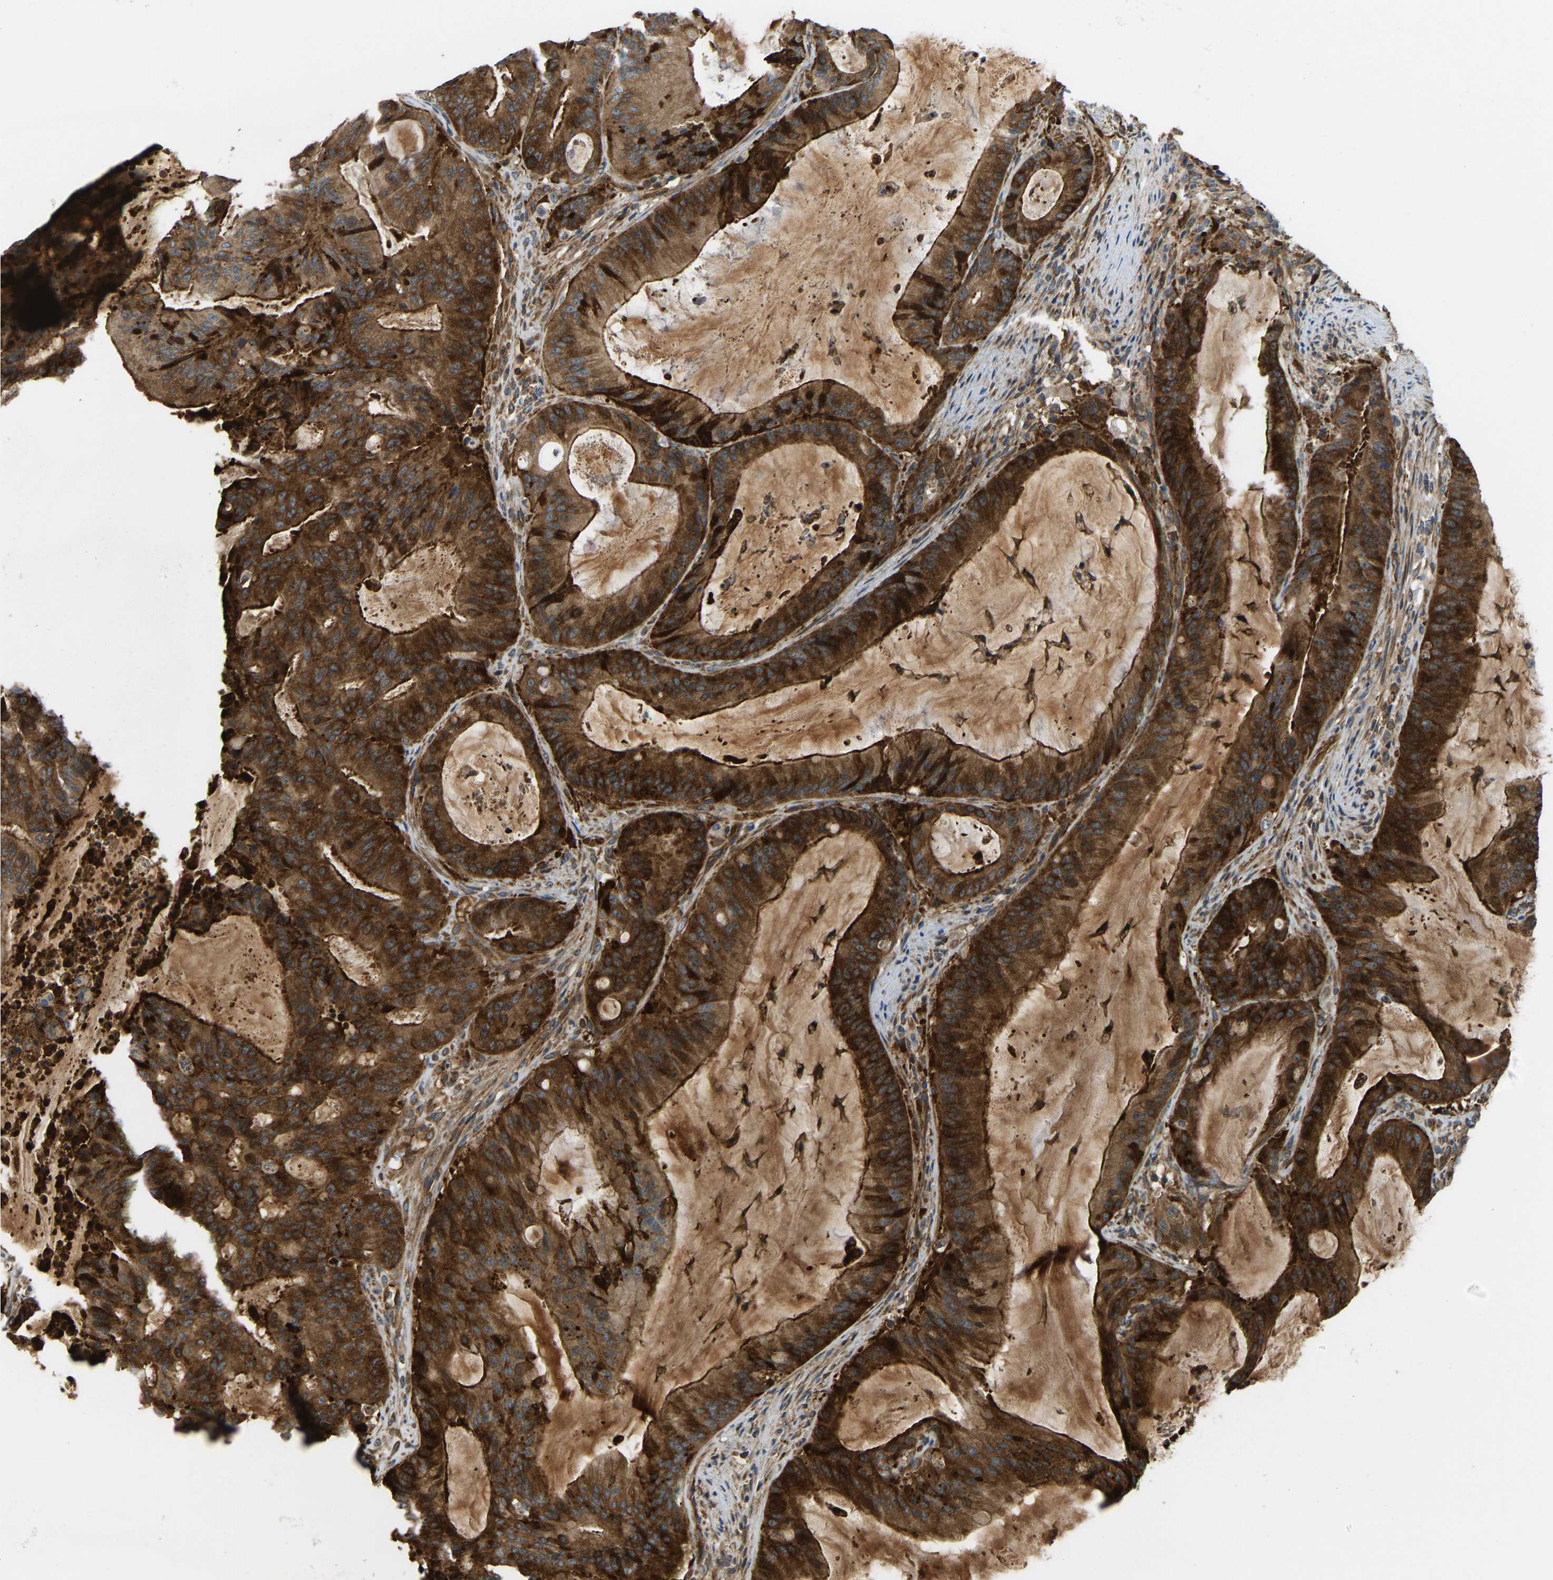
{"staining": {"intensity": "strong", "quantity": ">75%", "location": "cytoplasmic/membranous"}, "tissue": "liver cancer", "cell_type": "Tumor cells", "image_type": "cancer", "snomed": [{"axis": "morphology", "description": "Normal tissue, NOS"}, {"axis": "morphology", "description": "Cholangiocarcinoma"}, {"axis": "topography", "description": "Liver"}, {"axis": "topography", "description": "Peripheral nerve tissue"}], "caption": "Protein staining reveals strong cytoplasmic/membranous staining in about >75% of tumor cells in liver cholangiocarcinoma.", "gene": "RASGRF2", "patient": {"sex": "female", "age": 73}}